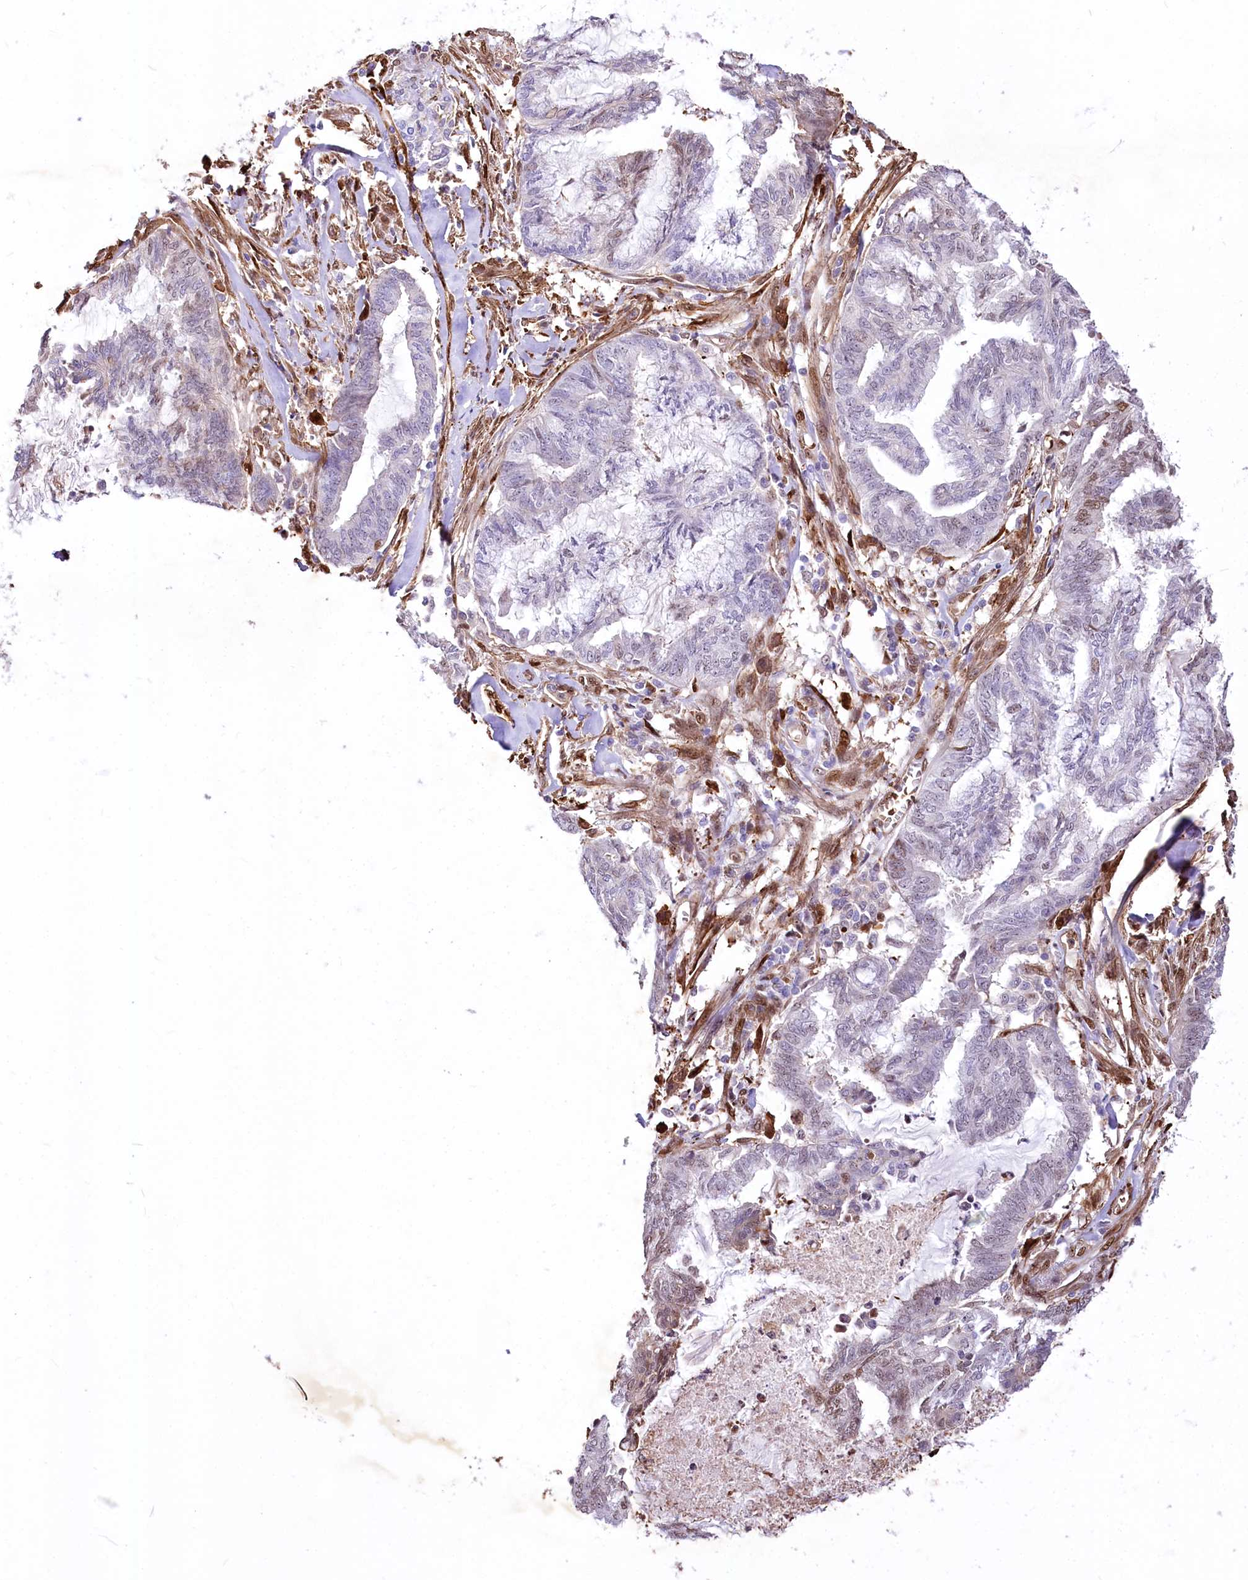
{"staining": {"intensity": "weak", "quantity": "<25%", "location": "nuclear"}, "tissue": "endometrial cancer", "cell_type": "Tumor cells", "image_type": "cancer", "snomed": [{"axis": "morphology", "description": "Adenocarcinoma, NOS"}, {"axis": "topography", "description": "Endometrium"}], "caption": "IHC histopathology image of human endometrial adenocarcinoma stained for a protein (brown), which demonstrates no expression in tumor cells. Brightfield microscopy of immunohistochemistry (IHC) stained with DAB (brown) and hematoxylin (blue), captured at high magnification.", "gene": "PTMS", "patient": {"sex": "female", "age": 86}}